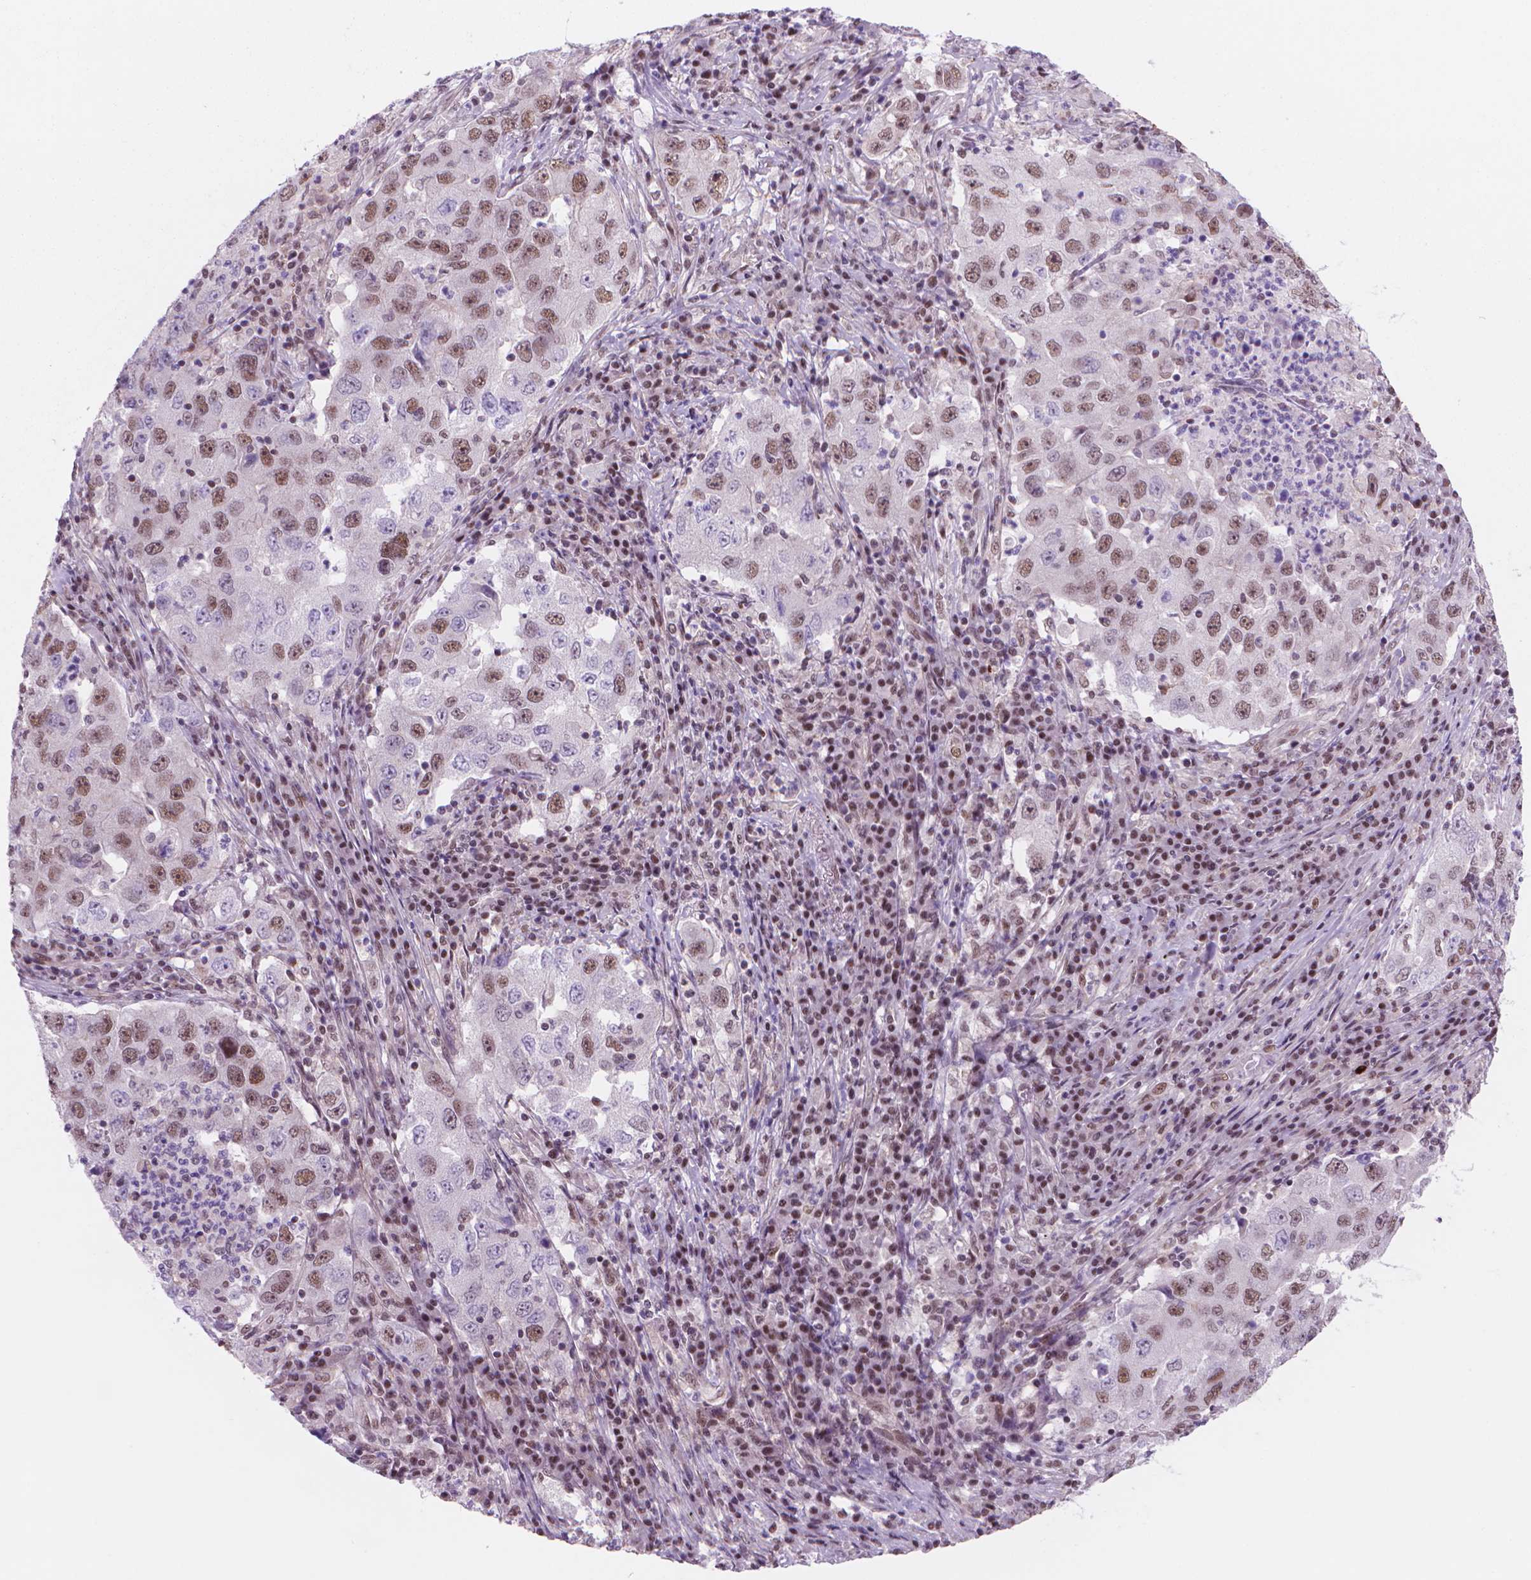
{"staining": {"intensity": "moderate", "quantity": "25%-75%", "location": "nuclear"}, "tissue": "lung cancer", "cell_type": "Tumor cells", "image_type": "cancer", "snomed": [{"axis": "morphology", "description": "Adenocarcinoma, NOS"}, {"axis": "topography", "description": "Lung"}], "caption": "Immunohistochemical staining of lung cancer (adenocarcinoma) exhibits medium levels of moderate nuclear expression in approximately 25%-75% of tumor cells.", "gene": "POLR3D", "patient": {"sex": "male", "age": 73}}